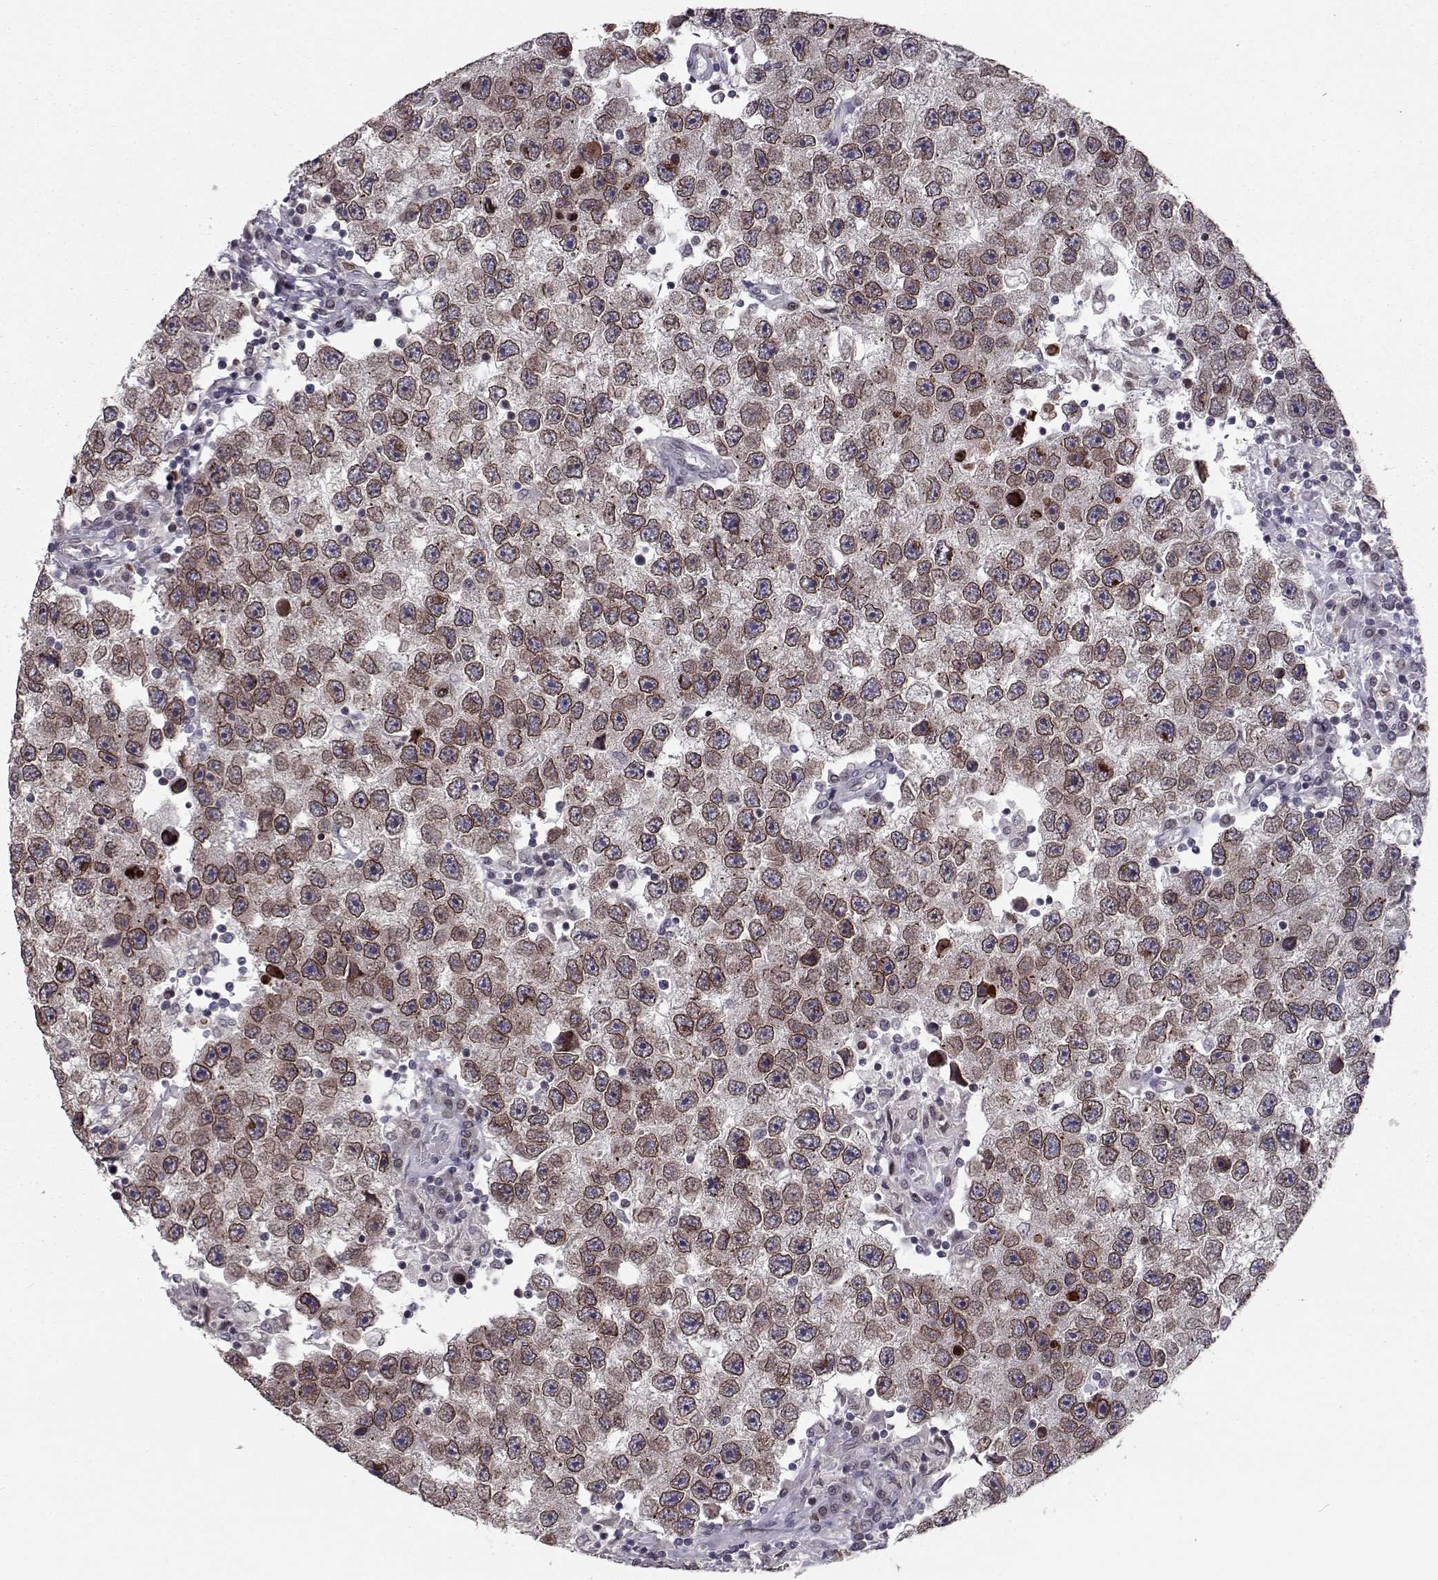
{"staining": {"intensity": "strong", "quantity": ">75%", "location": "cytoplasmic/membranous,nuclear"}, "tissue": "testis cancer", "cell_type": "Tumor cells", "image_type": "cancer", "snomed": [{"axis": "morphology", "description": "Seminoma, NOS"}, {"axis": "topography", "description": "Testis"}], "caption": "Protein staining of seminoma (testis) tissue shows strong cytoplasmic/membranous and nuclear expression in about >75% of tumor cells.", "gene": "NUP37", "patient": {"sex": "male", "age": 26}}